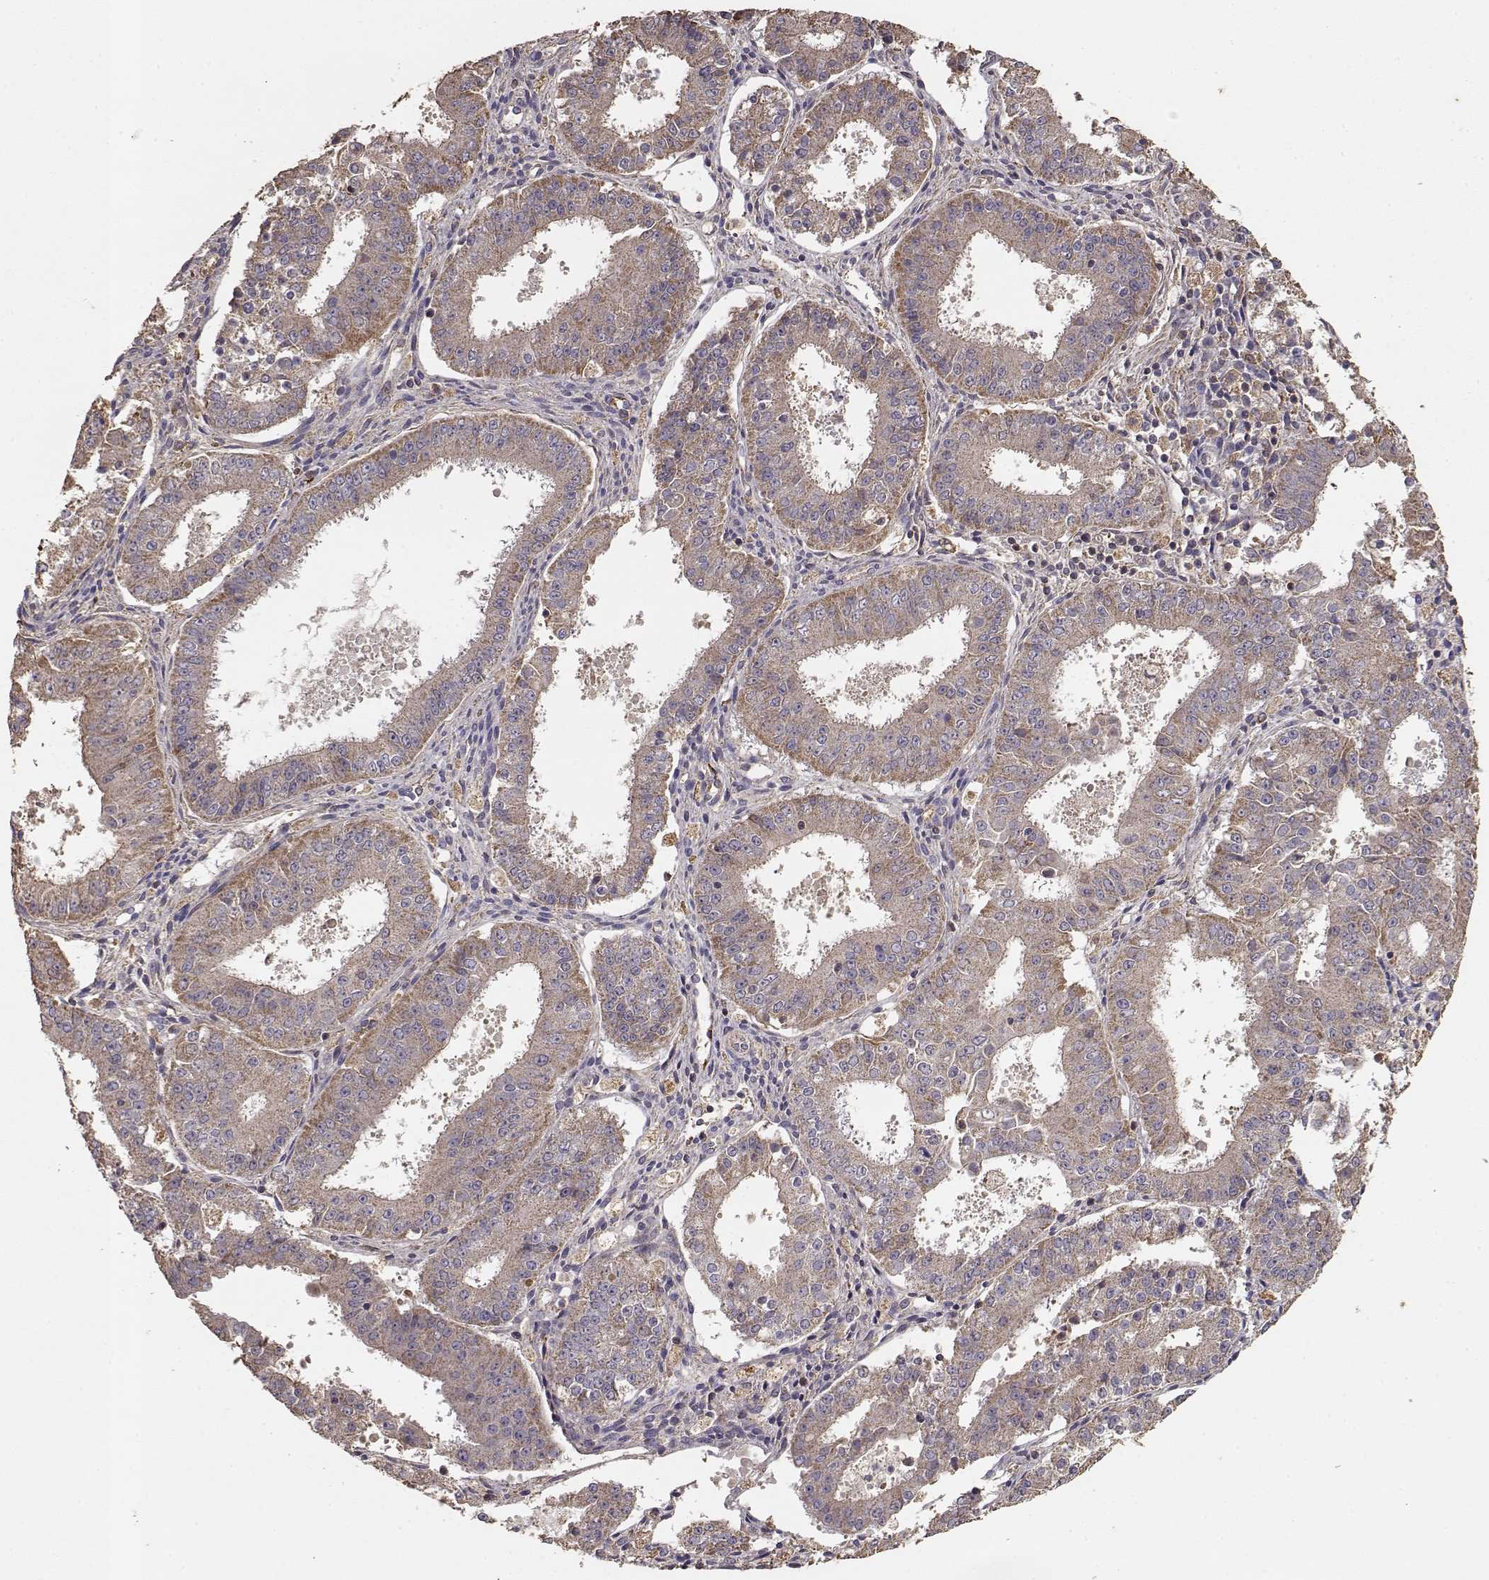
{"staining": {"intensity": "moderate", "quantity": "25%-75%", "location": "cytoplasmic/membranous"}, "tissue": "ovarian cancer", "cell_type": "Tumor cells", "image_type": "cancer", "snomed": [{"axis": "morphology", "description": "Carcinoma, endometroid"}, {"axis": "topography", "description": "Ovary"}], "caption": "Ovarian cancer stained with immunohistochemistry (IHC) exhibits moderate cytoplasmic/membranous staining in approximately 25%-75% of tumor cells.", "gene": "TARS3", "patient": {"sex": "female", "age": 42}}